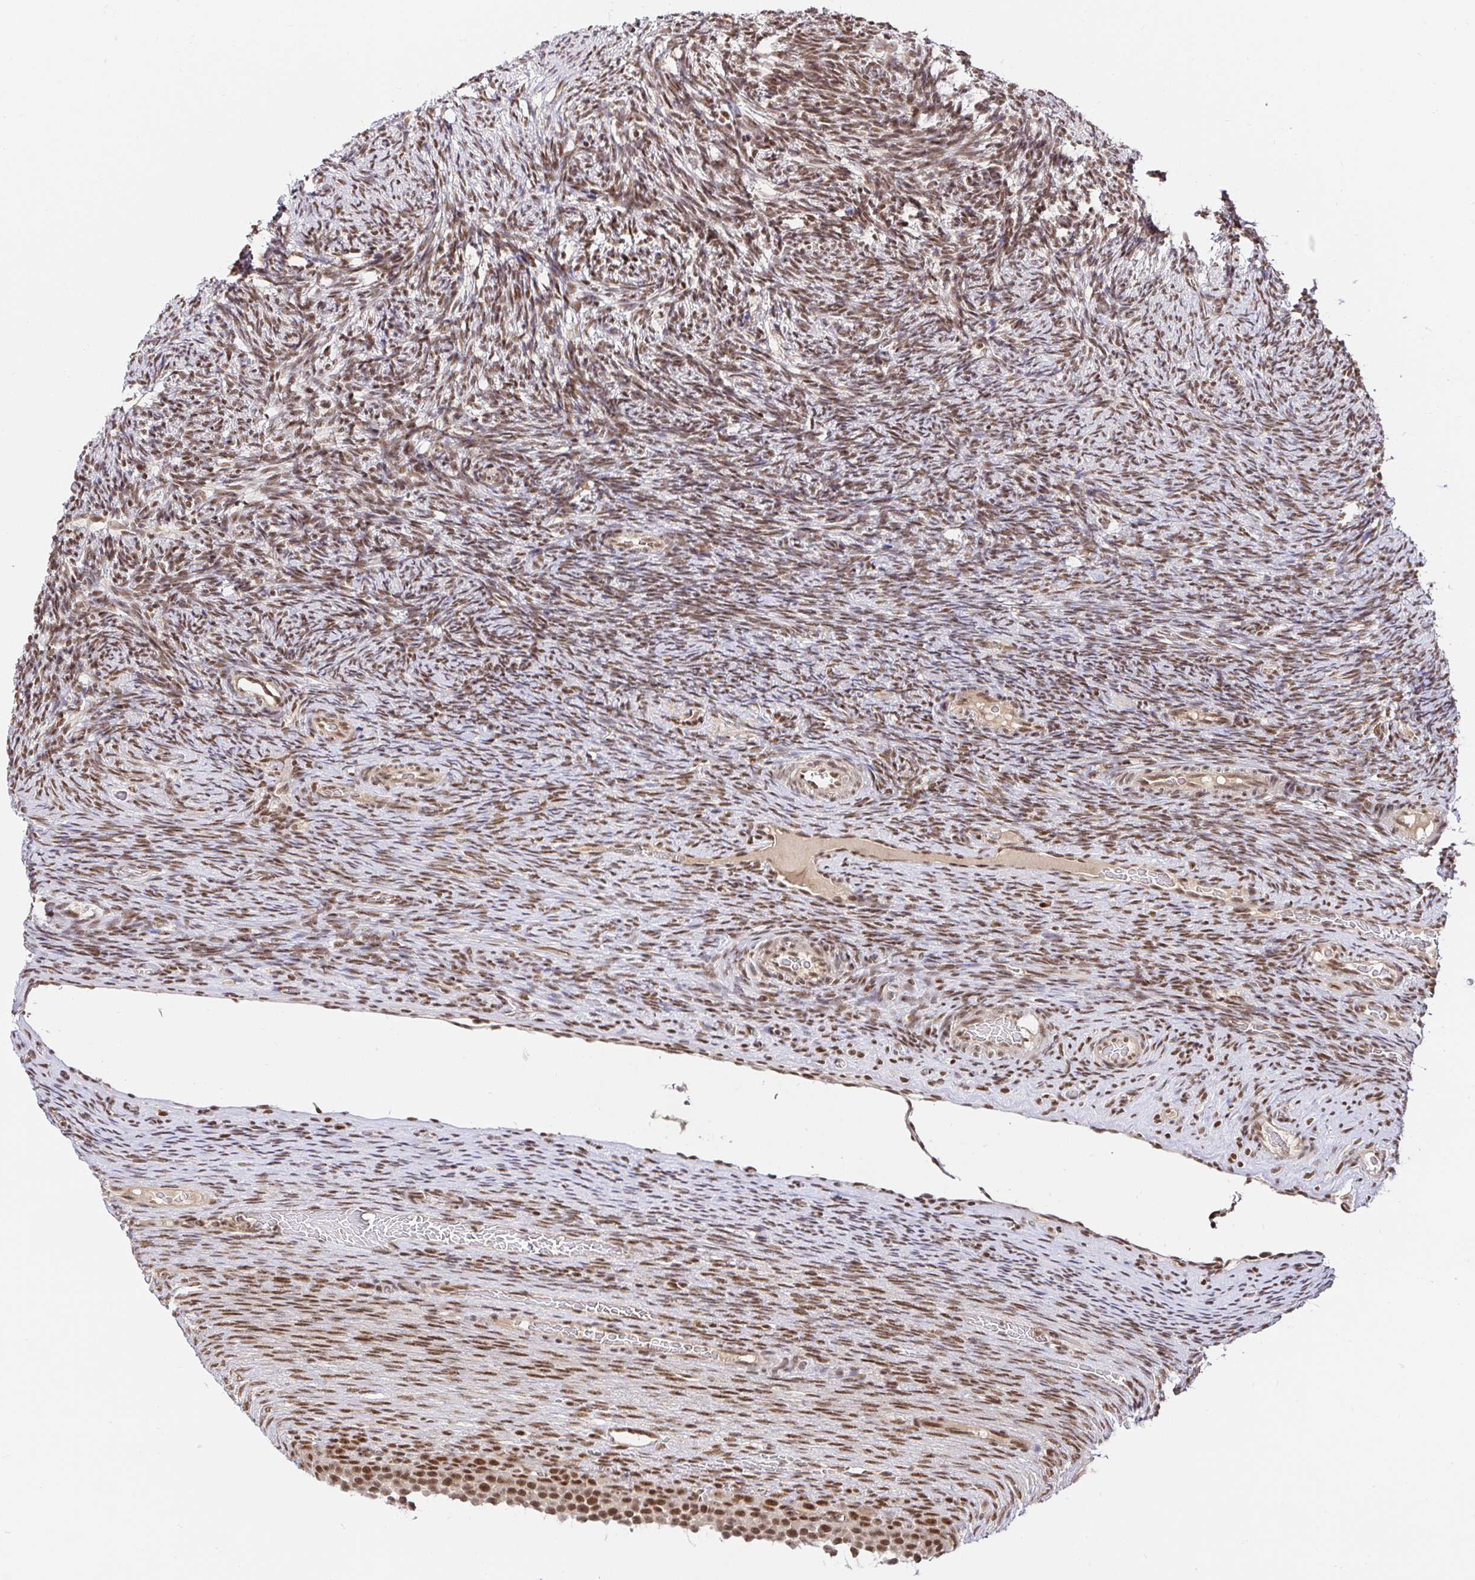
{"staining": {"intensity": "moderate", "quantity": ">75%", "location": "nuclear"}, "tissue": "ovary", "cell_type": "Follicle cells", "image_type": "normal", "snomed": [{"axis": "morphology", "description": "Normal tissue, NOS"}, {"axis": "topography", "description": "Ovary"}], "caption": "Human ovary stained for a protein (brown) reveals moderate nuclear positive staining in approximately >75% of follicle cells.", "gene": "USF1", "patient": {"sex": "female", "age": 34}}